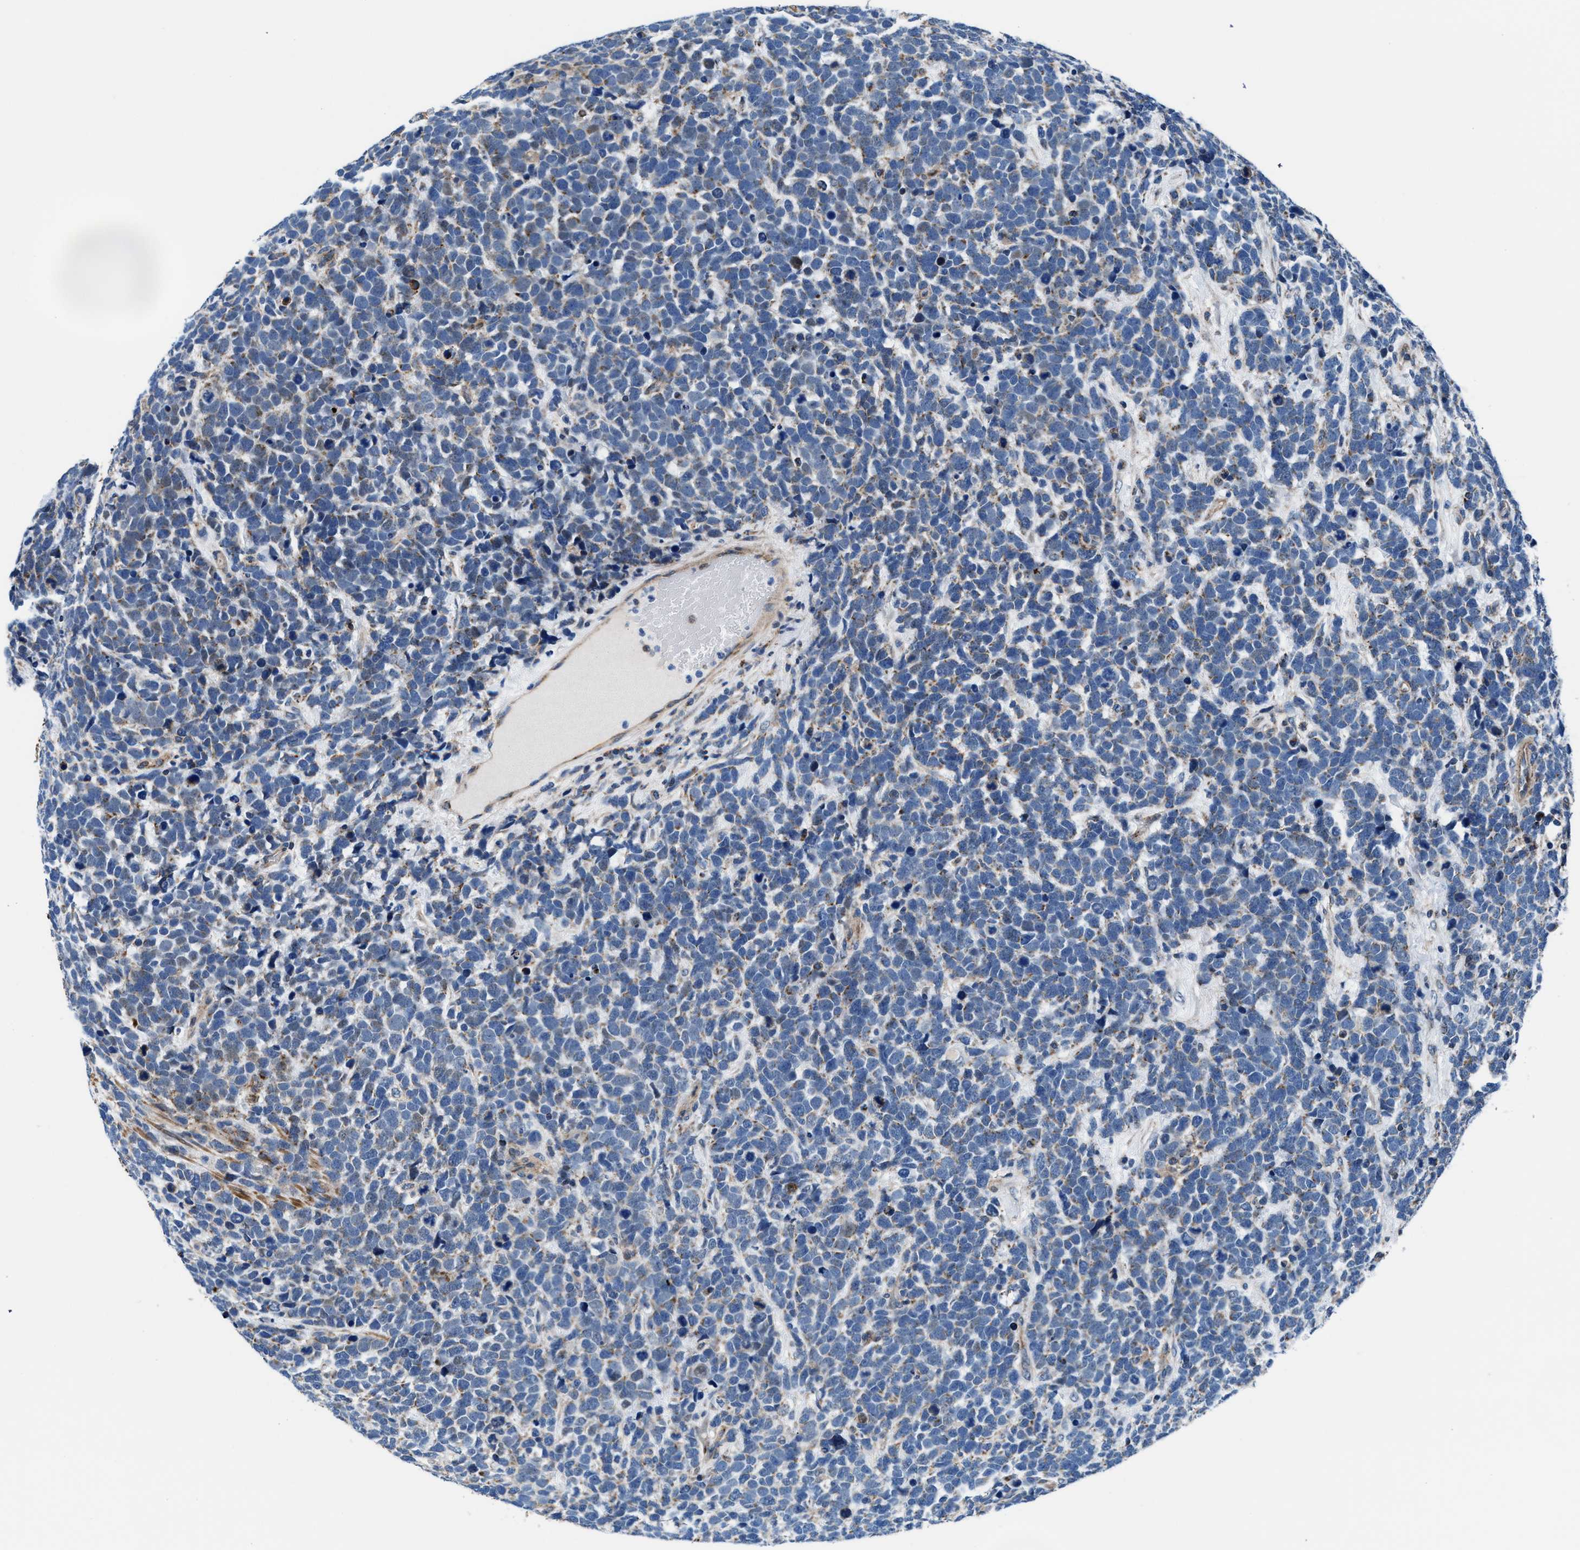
{"staining": {"intensity": "weak", "quantity": "25%-75%", "location": "cytoplasmic/membranous"}, "tissue": "urothelial cancer", "cell_type": "Tumor cells", "image_type": "cancer", "snomed": [{"axis": "morphology", "description": "Urothelial carcinoma, High grade"}, {"axis": "topography", "description": "Urinary bladder"}], "caption": "Human high-grade urothelial carcinoma stained for a protein (brown) demonstrates weak cytoplasmic/membranous positive expression in about 25%-75% of tumor cells.", "gene": "NKTR", "patient": {"sex": "female", "age": 82}}